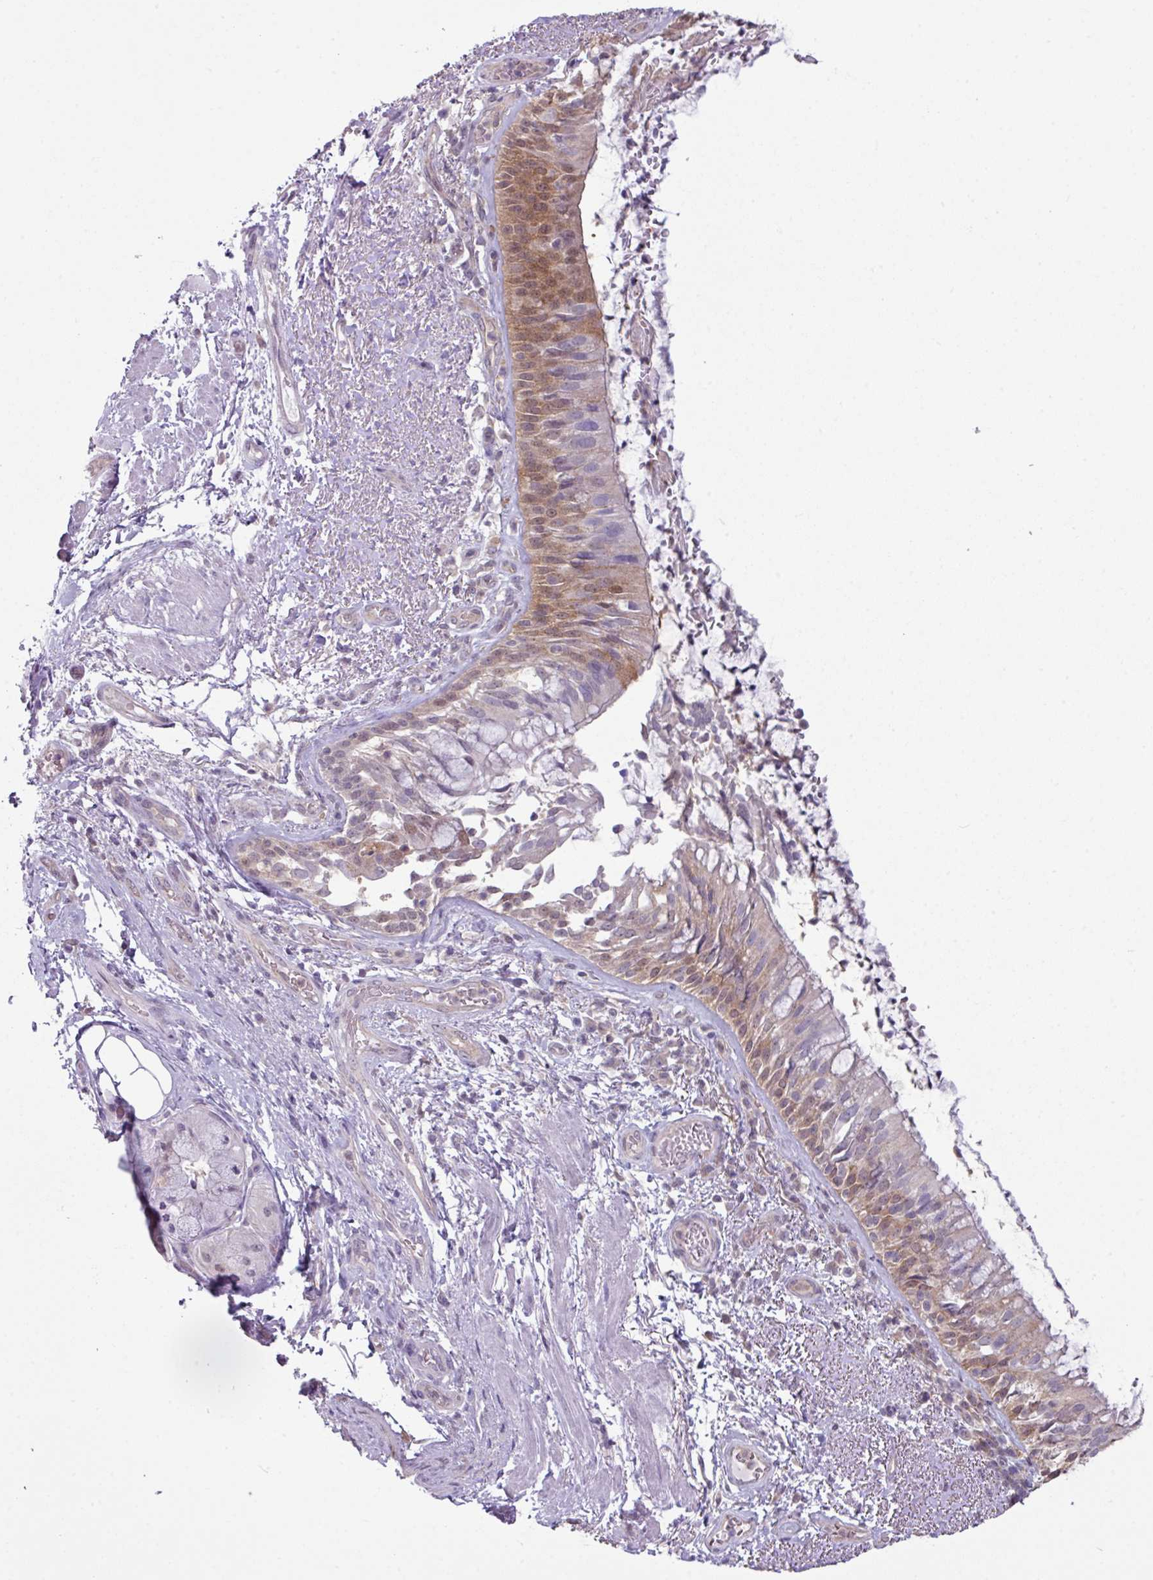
{"staining": {"intensity": "moderate", "quantity": "25%-75%", "location": "cytoplasmic/membranous,nuclear"}, "tissue": "bronchus", "cell_type": "Respiratory epithelial cells", "image_type": "normal", "snomed": [{"axis": "morphology", "description": "Normal tissue, NOS"}, {"axis": "topography", "description": "Cartilage tissue"}, {"axis": "topography", "description": "Bronchus"}], "caption": "IHC histopathology image of benign human bronchus stained for a protein (brown), which demonstrates medium levels of moderate cytoplasmic/membranous,nuclear positivity in about 25%-75% of respiratory epithelial cells.", "gene": "TTLL12", "patient": {"sex": "male", "age": 63}}